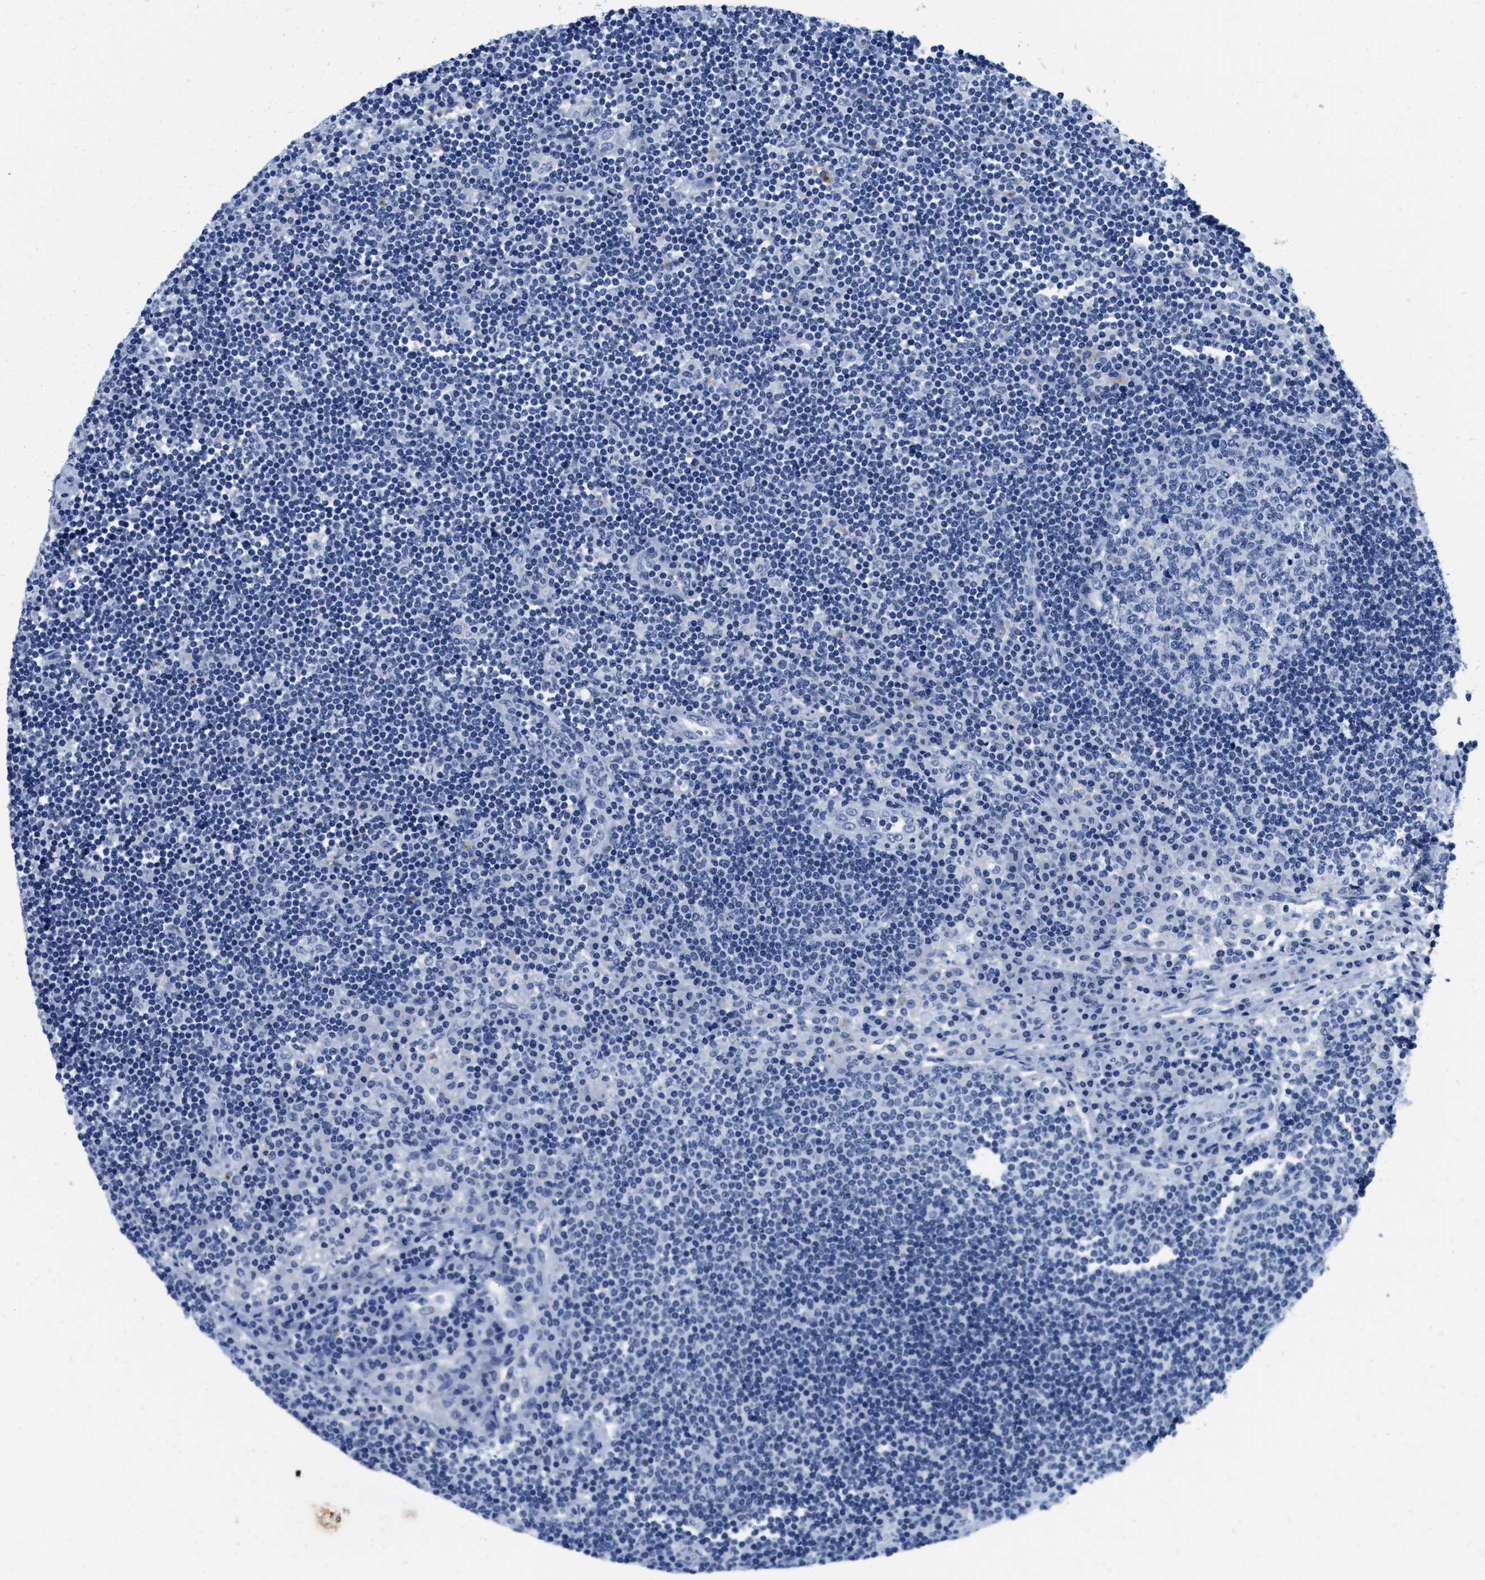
{"staining": {"intensity": "negative", "quantity": "none", "location": "none"}, "tissue": "lymph node", "cell_type": "Germinal center cells", "image_type": "normal", "snomed": [{"axis": "morphology", "description": "Normal tissue, NOS"}, {"axis": "topography", "description": "Lymph node"}], "caption": "High power microscopy image of an immunohistochemistry micrograph of normal lymph node, revealing no significant staining in germinal center cells. Brightfield microscopy of IHC stained with DAB (brown) and hematoxylin (blue), captured at high magnification.", "gene": "TTC3", "patient": {"sex": "female", "age": 53}}